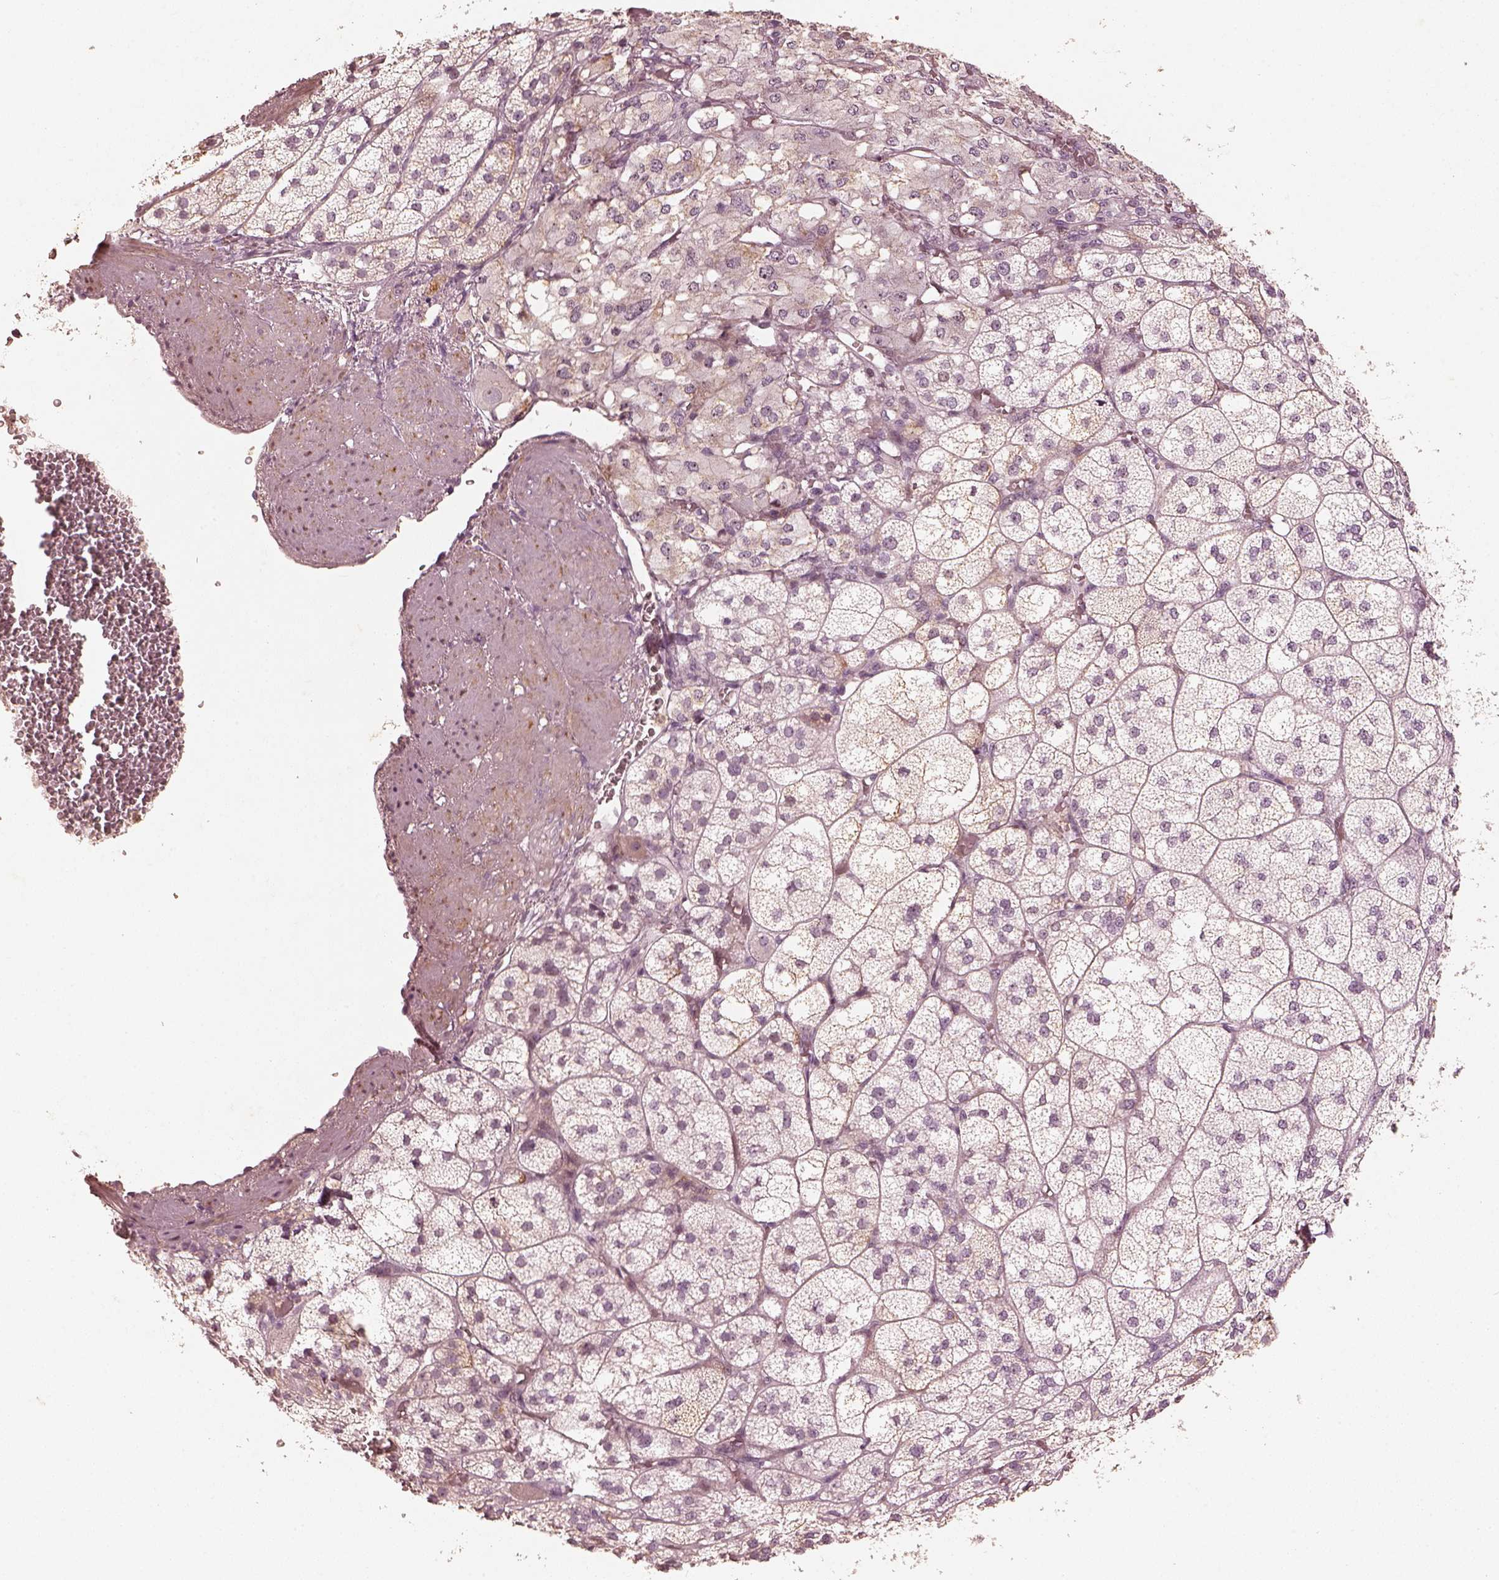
{"staining": {"intensity": "negative", "quantity": "none", "location": "none"}, "tissue": "adrenal gland", "cell_type": "Glandular cells", "image_type": "normal", "snomed": [{"axis": "morphology", "description": "Normal tissue, NOS"}, {"axis": "topography", "description": "Adrenal gland"}], "caption": "Histopathology image shows no protein staining in glandular cells of normal adrenal gland.", "gene": "MADCAM1", "patient": {"sex": "female", "age": 60}}